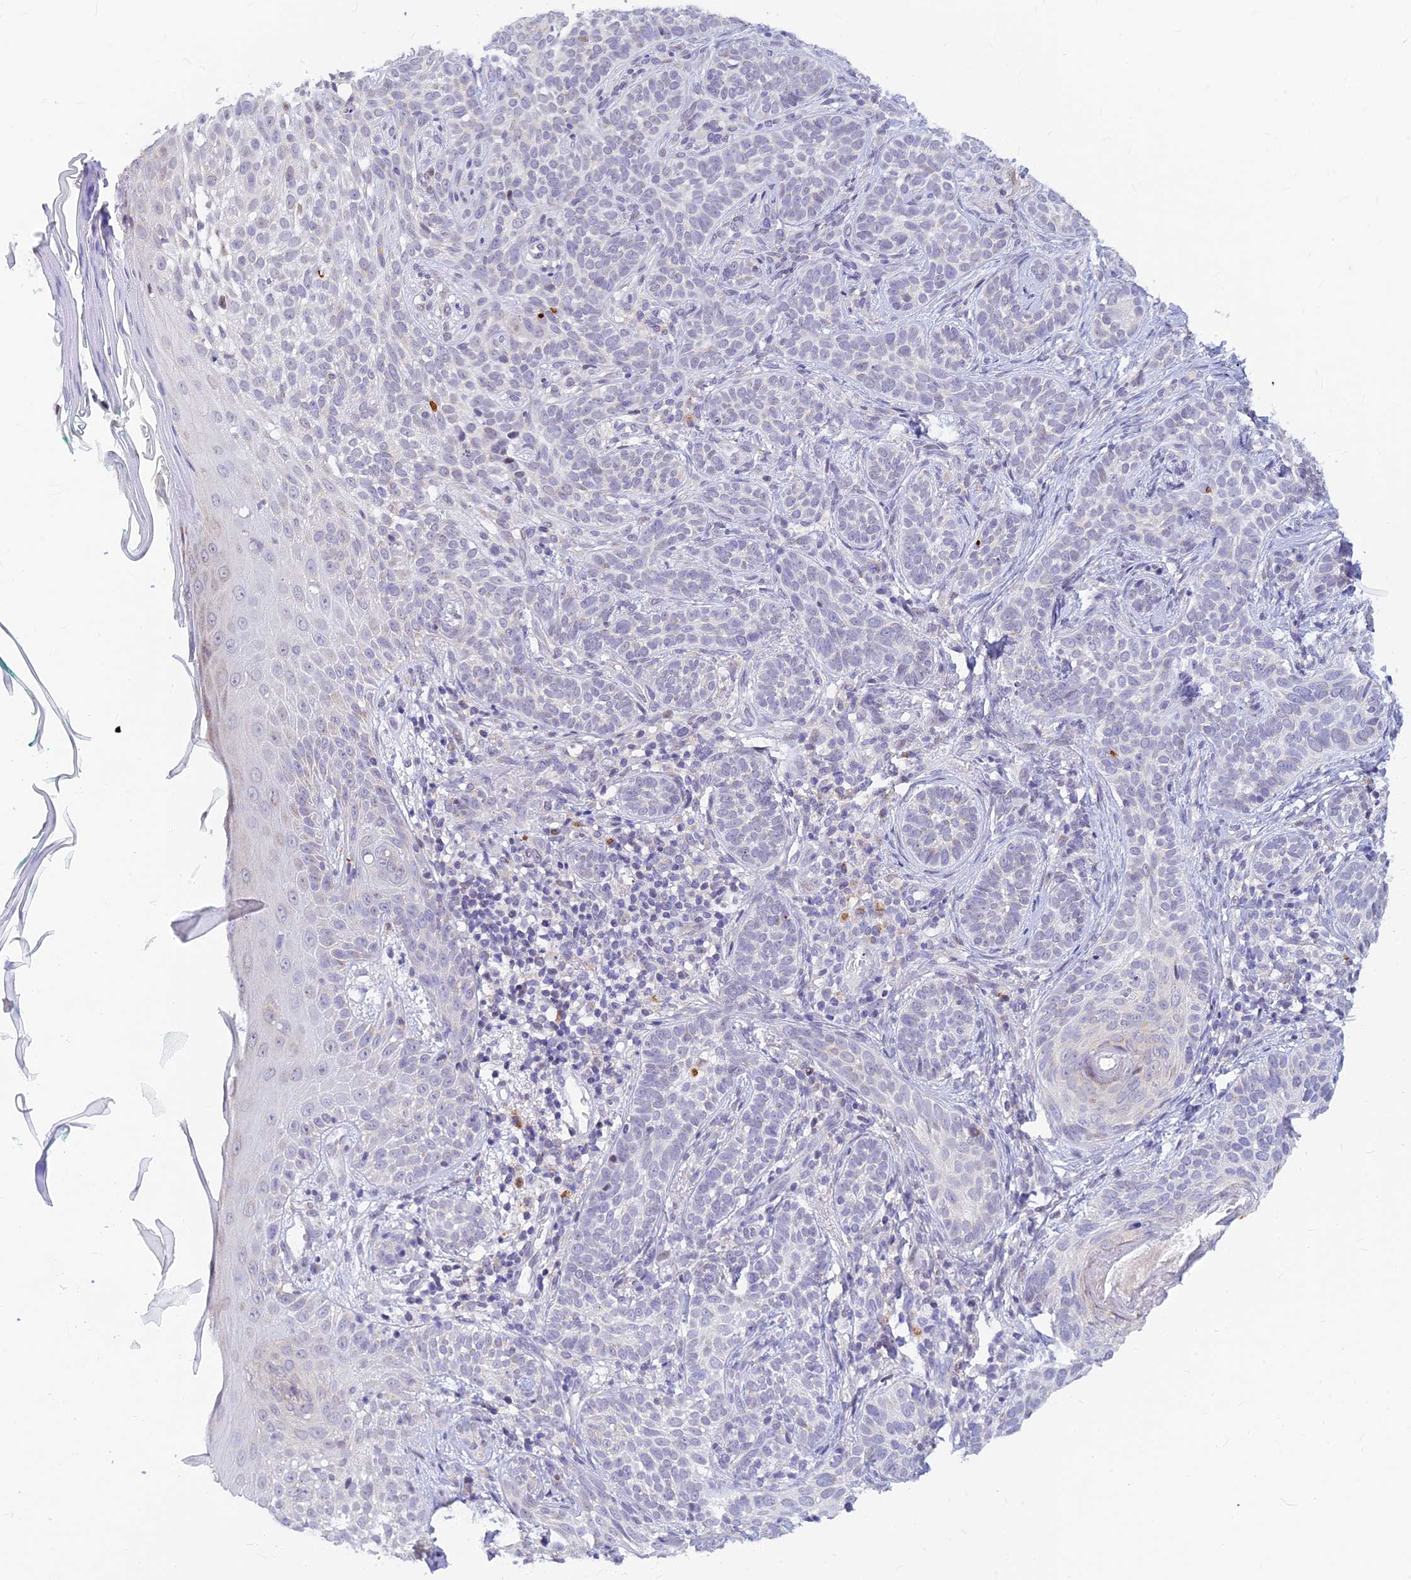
{"staining": {"intensity": "negative", "quantity": "none", "location": "none"}, "tissue": "skin cancer", "cell_type": "Tumor cells", "image_type": "cancer", "snomed": [{"axis": "morphology", "description": "Basal cell carcinoma"}, {"axis": "topography", "description": "Skin"}], "caption": "Human skin cancer stained for a protein using immunohistochemistry displays no expression in tumor cells.", "gene": "INKA1", "patient": {"sex": "male", "age": 71}}